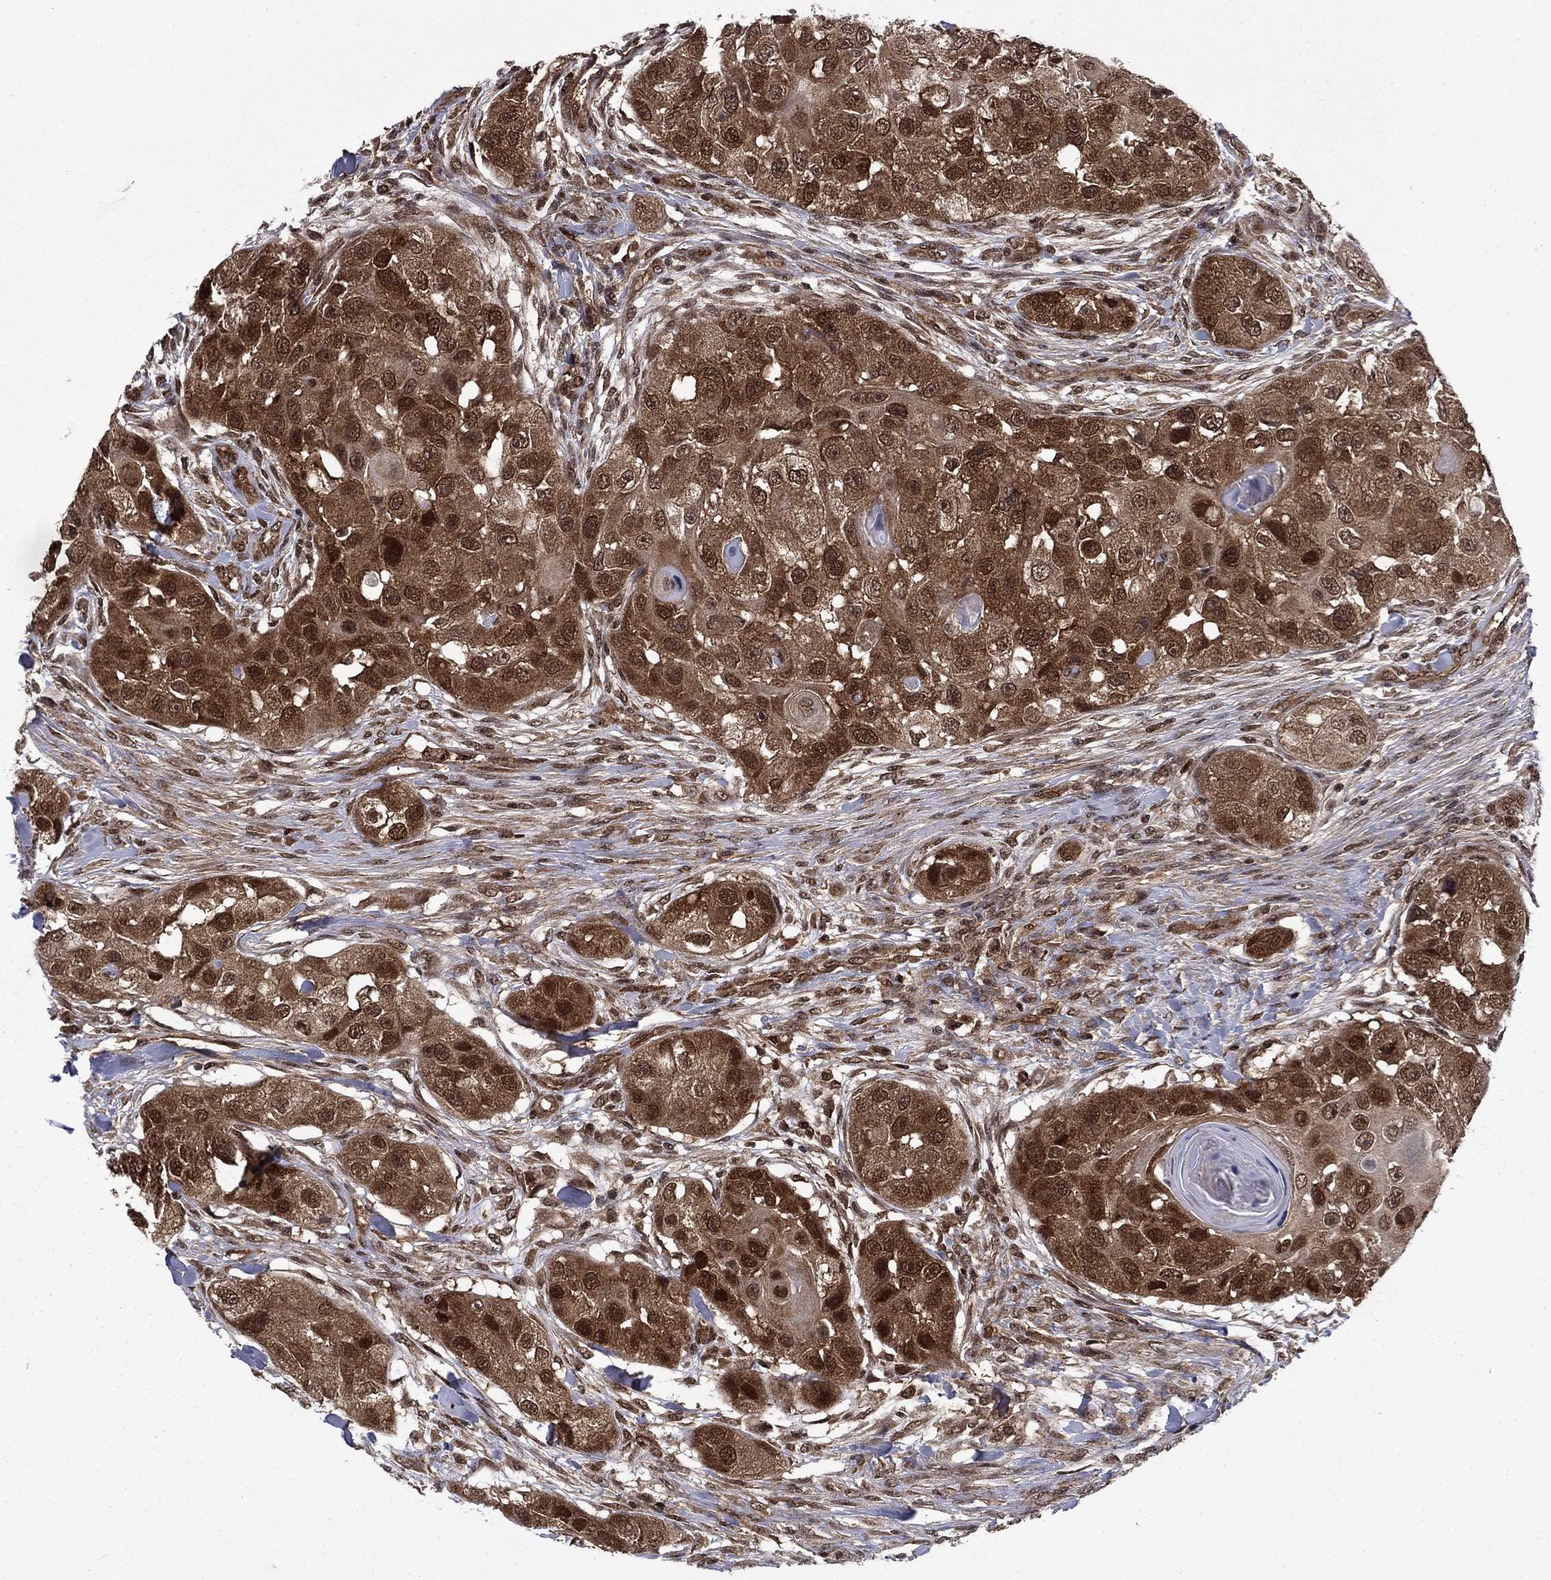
{"staining": {"intensity": "moderate", "quantity": ">75%", "location": "cytoplasmic/membranous,nuclear"}, "tissue": "head and neck cancer", "cell_type": "Tumor cells", "image_type": "cancer", "snomed": [{"axis": "morphology", "description": "Squamous cell carcinoma, NOS"}, {"axis": "topography", "description": "Head-Neck"}], "caption": "Head and neck cancer (squamous cell carcinoma) was stained to show a protein in brown. There is medium levels of moderate cytoplasmic/membranous and nuclear expression in about >75% of tumor cells. (DAB = brown stain, brightfield microscopy at high magnification).", "gene": "DNAJA1", "patient": {"sex": "male", "age": 51}}